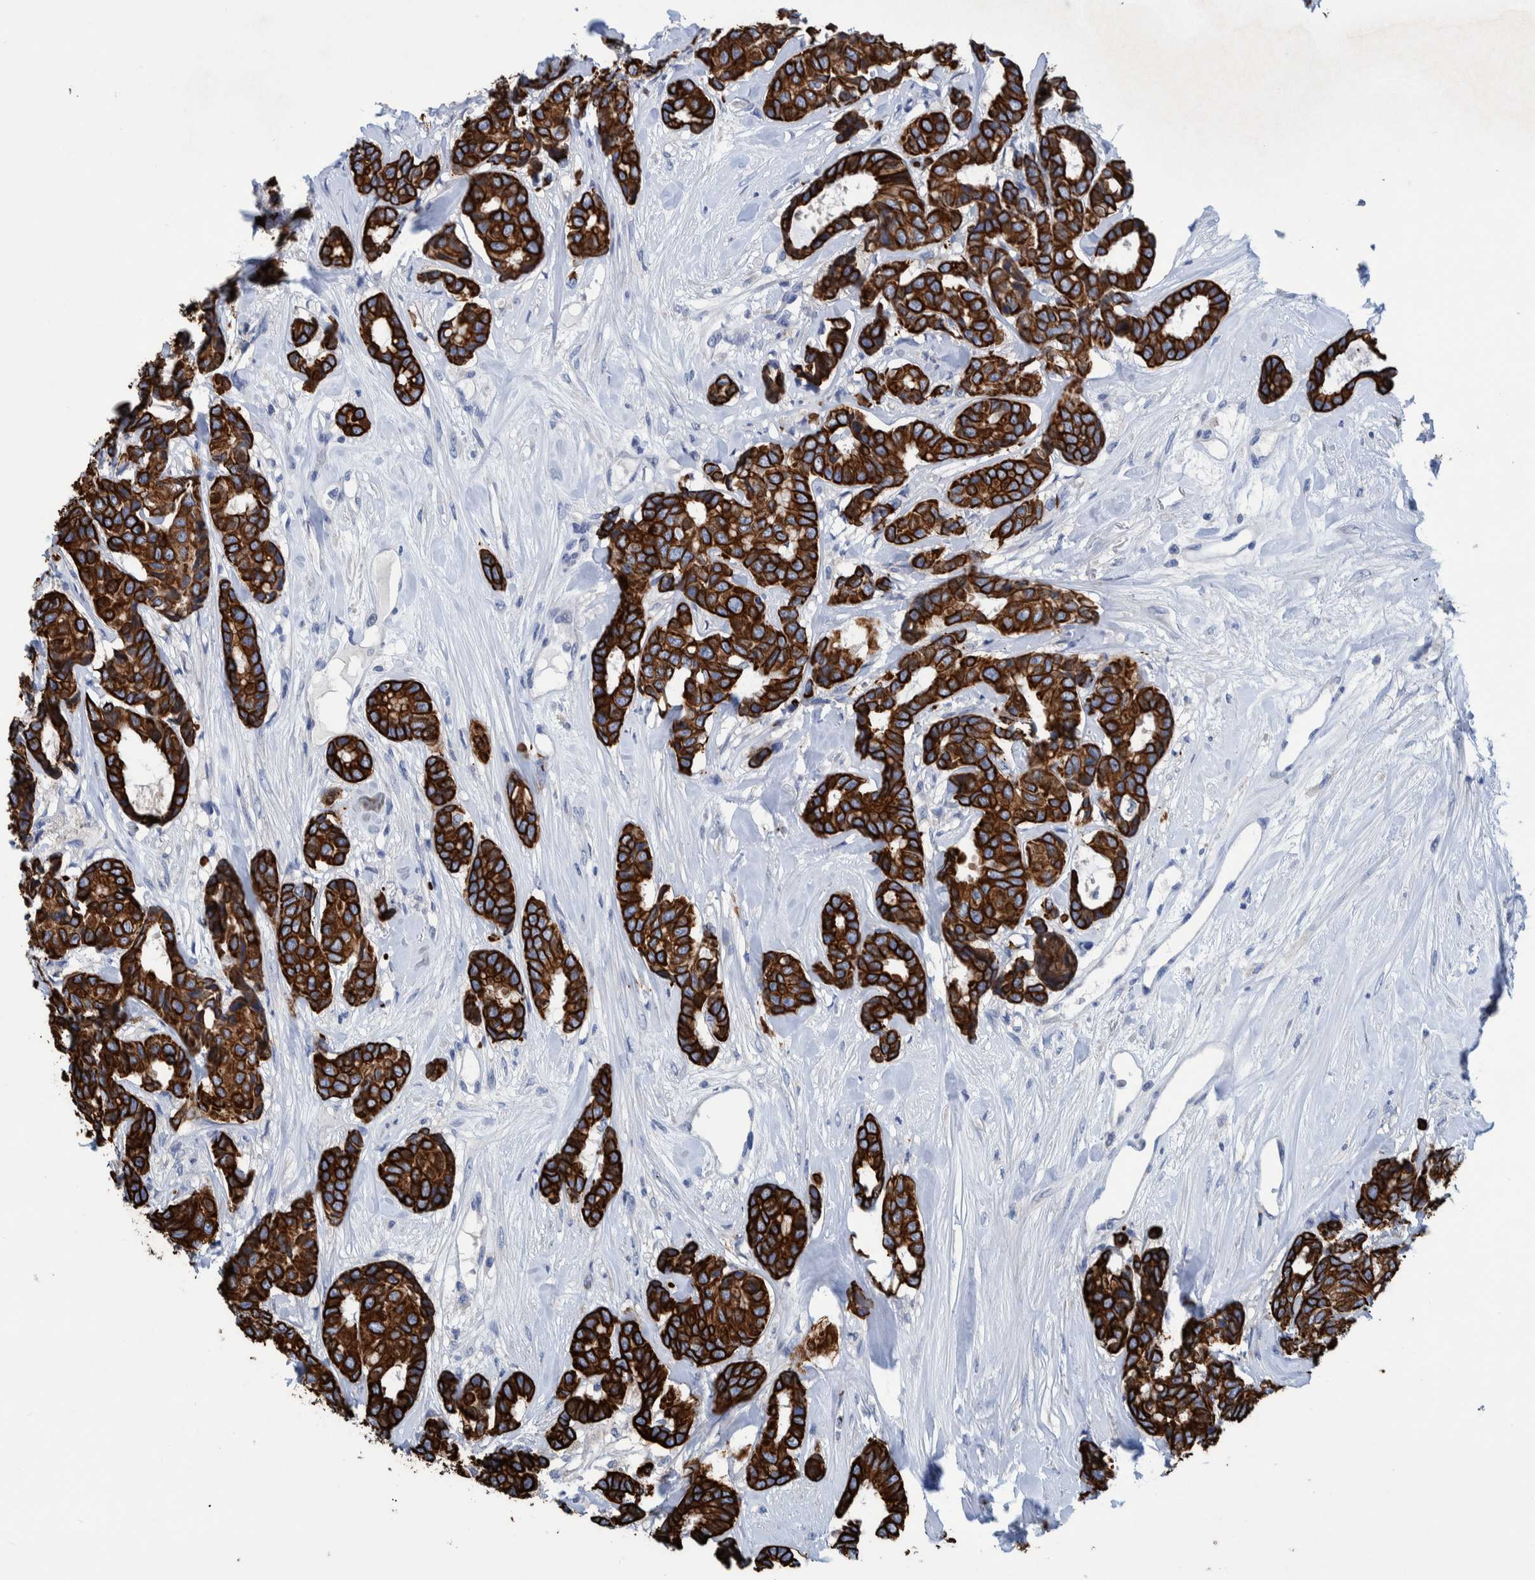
{"staining": {"intensity": "strong", "quantity": ">75%", "location": "cytoplasmic/membranous"}, "tissue": "breast cancer", "cell_type": "Tumor cells", "image_type": "cancer", "snomed": [{"axis": "morphology", "description": "Duct carcinoma"}, {"axis": "topography", "description": "Breast"}], "caption": "Protein analysis of infiltrating ductal carcinoma (breast) tissue demonstrates strong cytoplasmic/membranous positivity in approximately >75% of tumor cells. (brown staining indicates protein expression, while blue staining denotes nuclei).", "gene": "MKS1", "patient": {"sex": "female", "age": 87}}